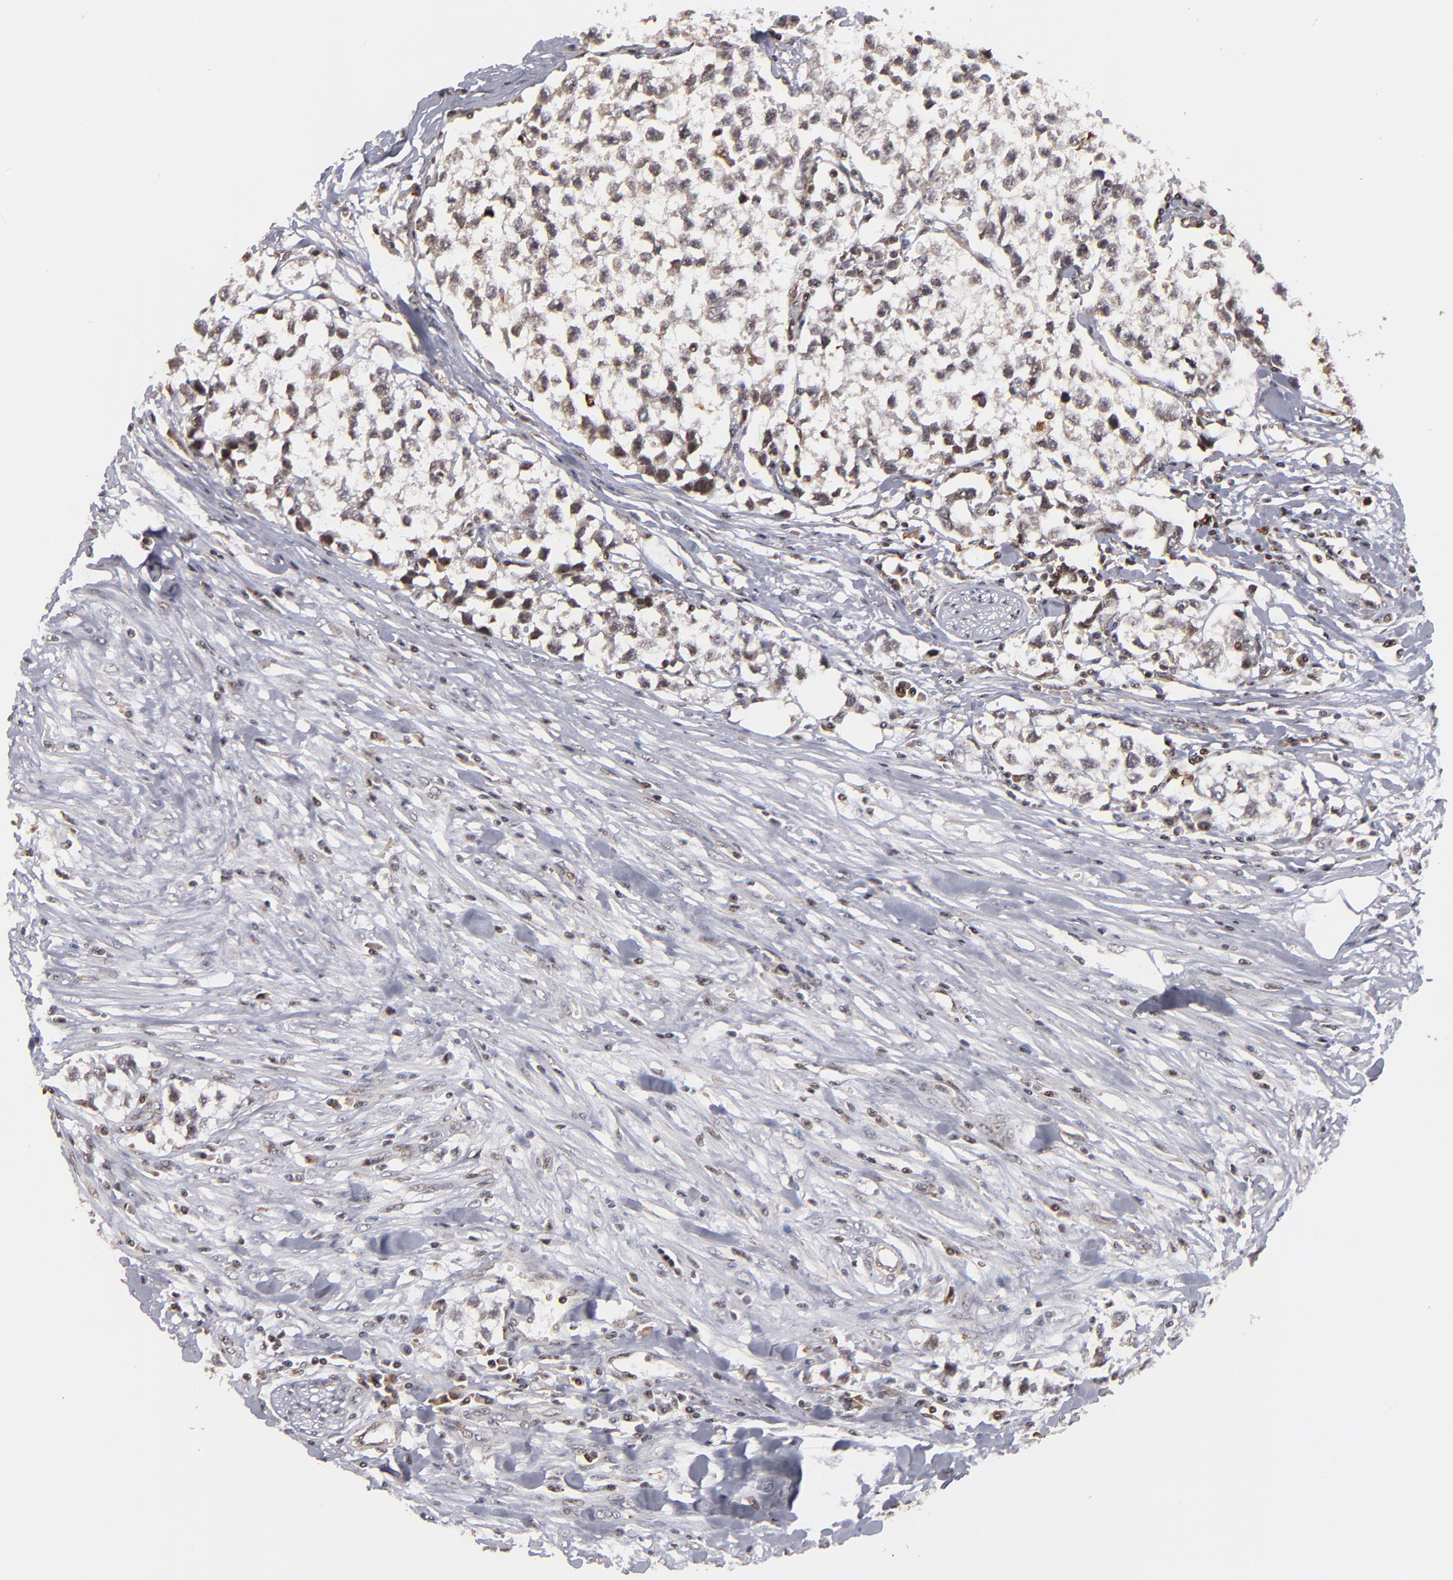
{"staining": {"intensity": "moderate", "quantity": ">75%", "location": "cytoplasmic/membranous,nuclear"}, "tissue": "testis cancer", "cell_type": "Tumor cells", "image_type": "cancer", "snomed": [{"axis": "morphology", "description": "Seminoma, NOS"}, {"axis": "morphology", "description": "Carcinoma, Embryonal, NOS"}, {"axis": "topography", "description": "Testis"}], "caption": "Immunohistochemistry (IHC) staining of testis cancer, which displays medium levels of moderate cytoplasmic/membranous and nuclear expression in approximately >75% of tumor cells indicating moderate cytoplasmic/membranous and nuclear protein expression. The staining was performed using DAB (3,3'-diaminobenzidine) (brown) for protein detection and nuclei were counterstained in hematoxylin (blue).", "gene": "RGS6", "patient": {"sex": "male", "age": 30}}